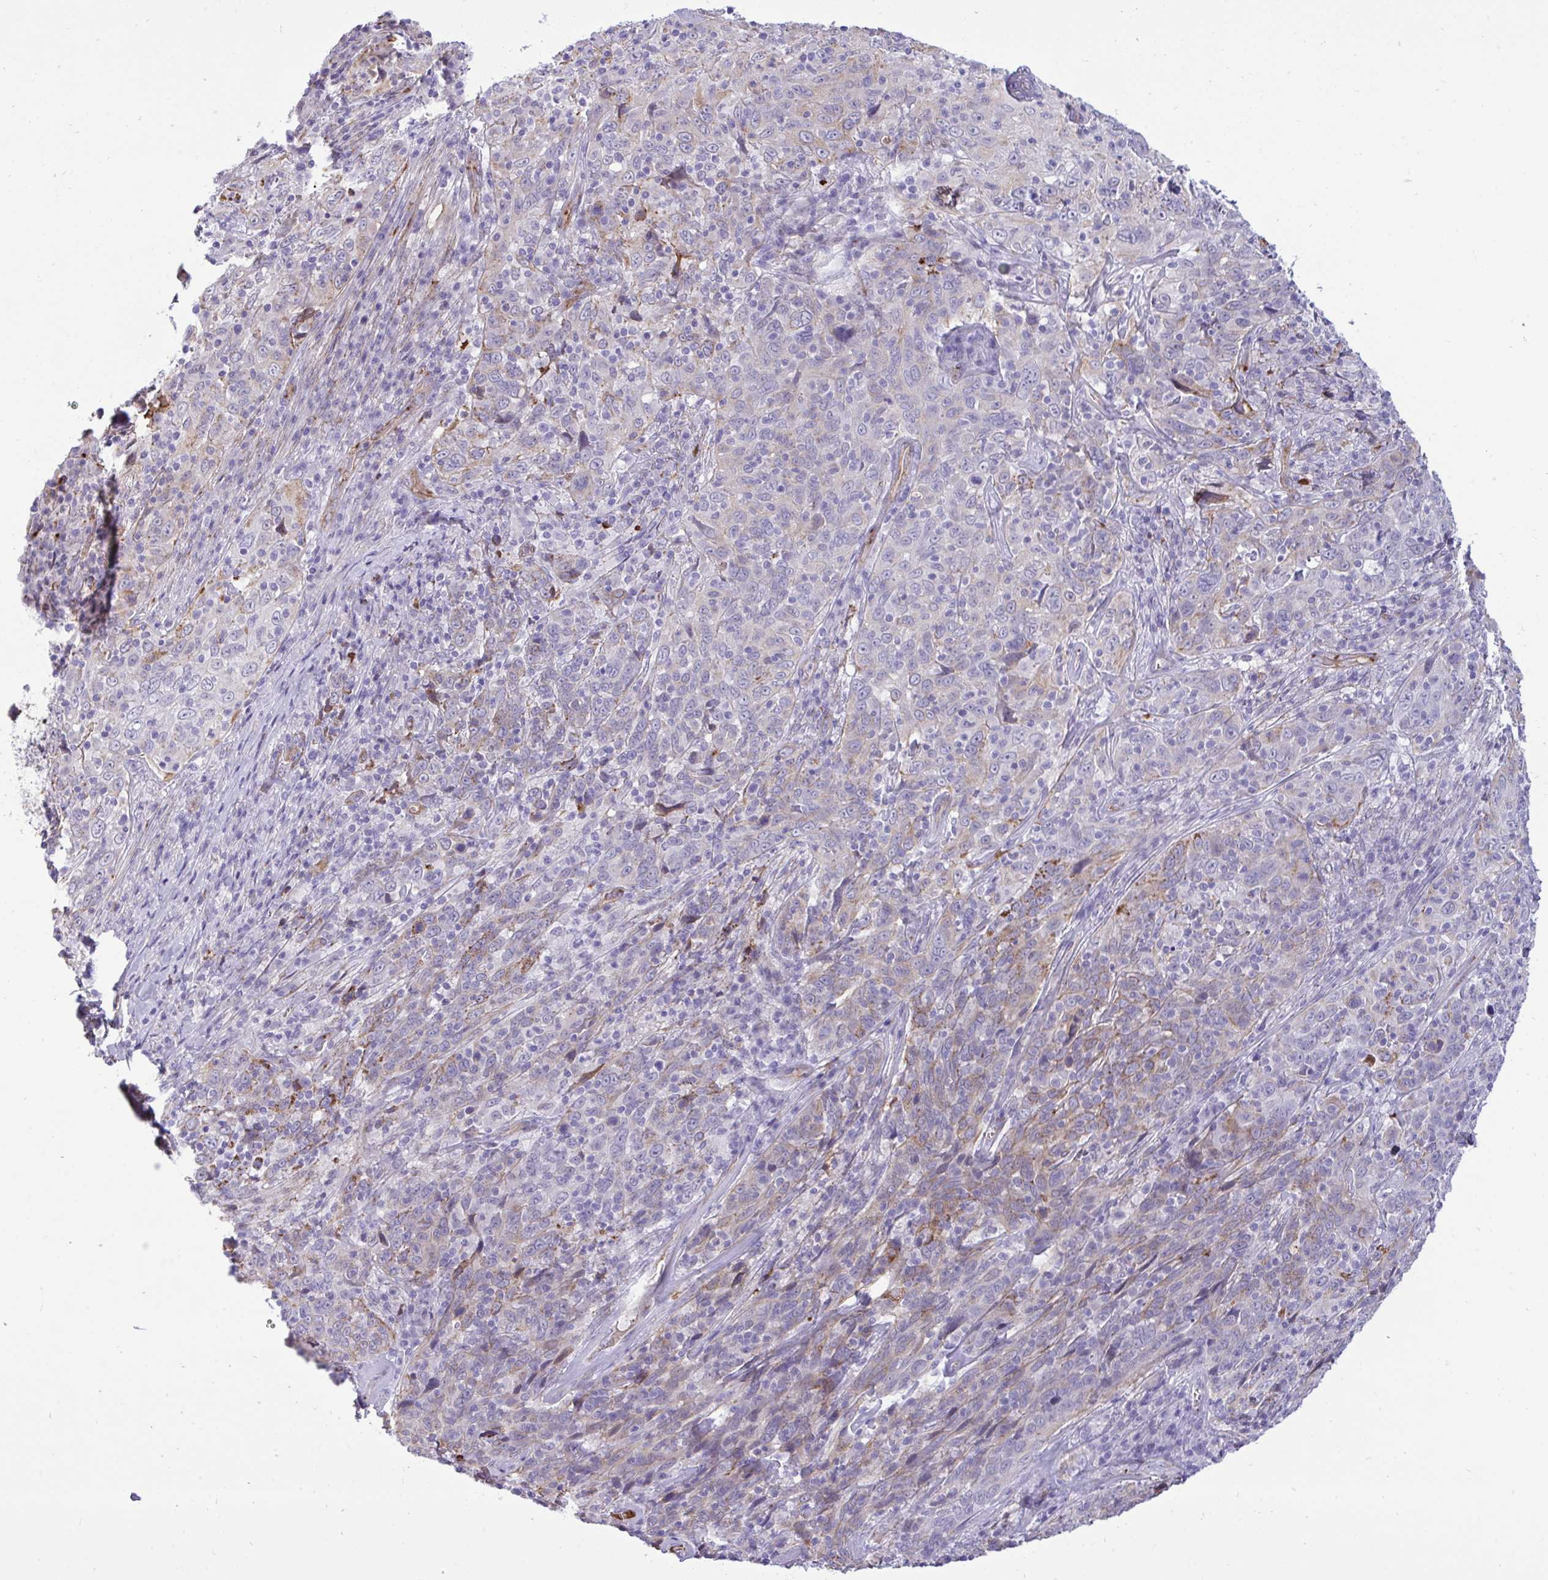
{"staining": {"intensity": "negative", "quantity": "none", "location": "none"}, "tissue": "cervical cancer", "cell_type": "Tumor cells", "image_type": "cancer", "snomed": [{"axis": "morphology", "description": "Squamous cell carcinoma, NOS"}, {"axis": "topography", "description": "Cervix"}], "caption": "The IHC histopathology image has no significant staining in tumor cells of squamous cell carcinoma (cervical) tissue. (Stains: DAB (3,3'-diaminobenzidine) immunohistochemistry (IHC) with hematoxylin counter stain, Microscopy: brightfield microscopy at high magnification).", "gene": "F2", "patient": {"sex": "female", "age": 46}}